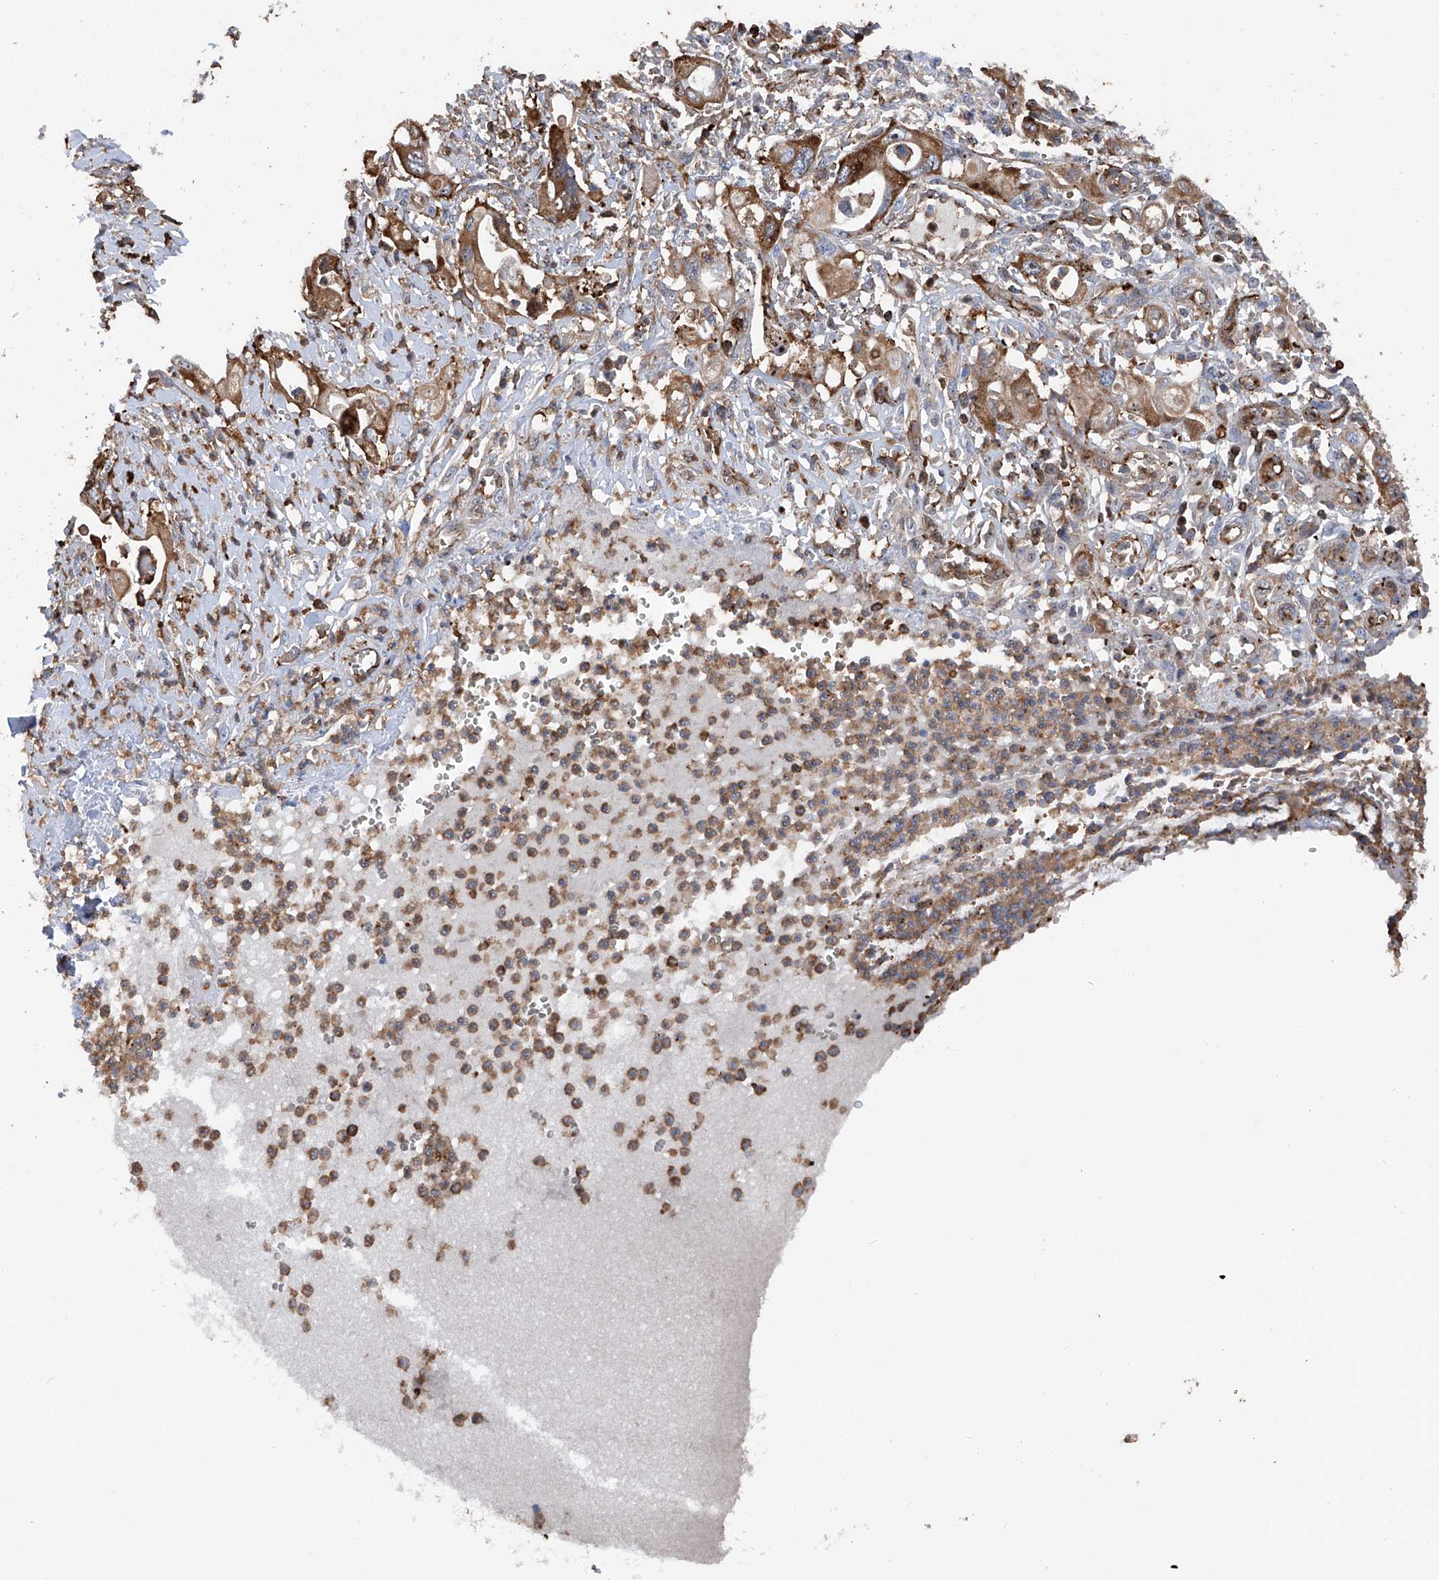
{"staining": {"intensity": "moderate", "quantity": ">75%", "location": "cytoplasmic/membranous"}, "tissue": "pancreatic cancer", "cell_type": "Tumor cells", "image_type": "cancer", "snomed": [{"axis": "morphology", "description": "Adenocarcinoma, NOS"}, {"axis": "topography", "description": "Pancreas"}], "caption": "Immunohistochemistry (IHC) (DAB) staining of human pancreatic adenocarcinoma exhibits moderate cytoplasmic/membranous protein expression in about >75% of tumor cells. The protein of interest is stained brown, and the nuclei are stained in blue (DAB (3,3'-diaminobenzidine) IHC with brightfield microscopy, high magnification).", "gene": "ZNF484", "patient": {"sex": "male", "age": 68}}